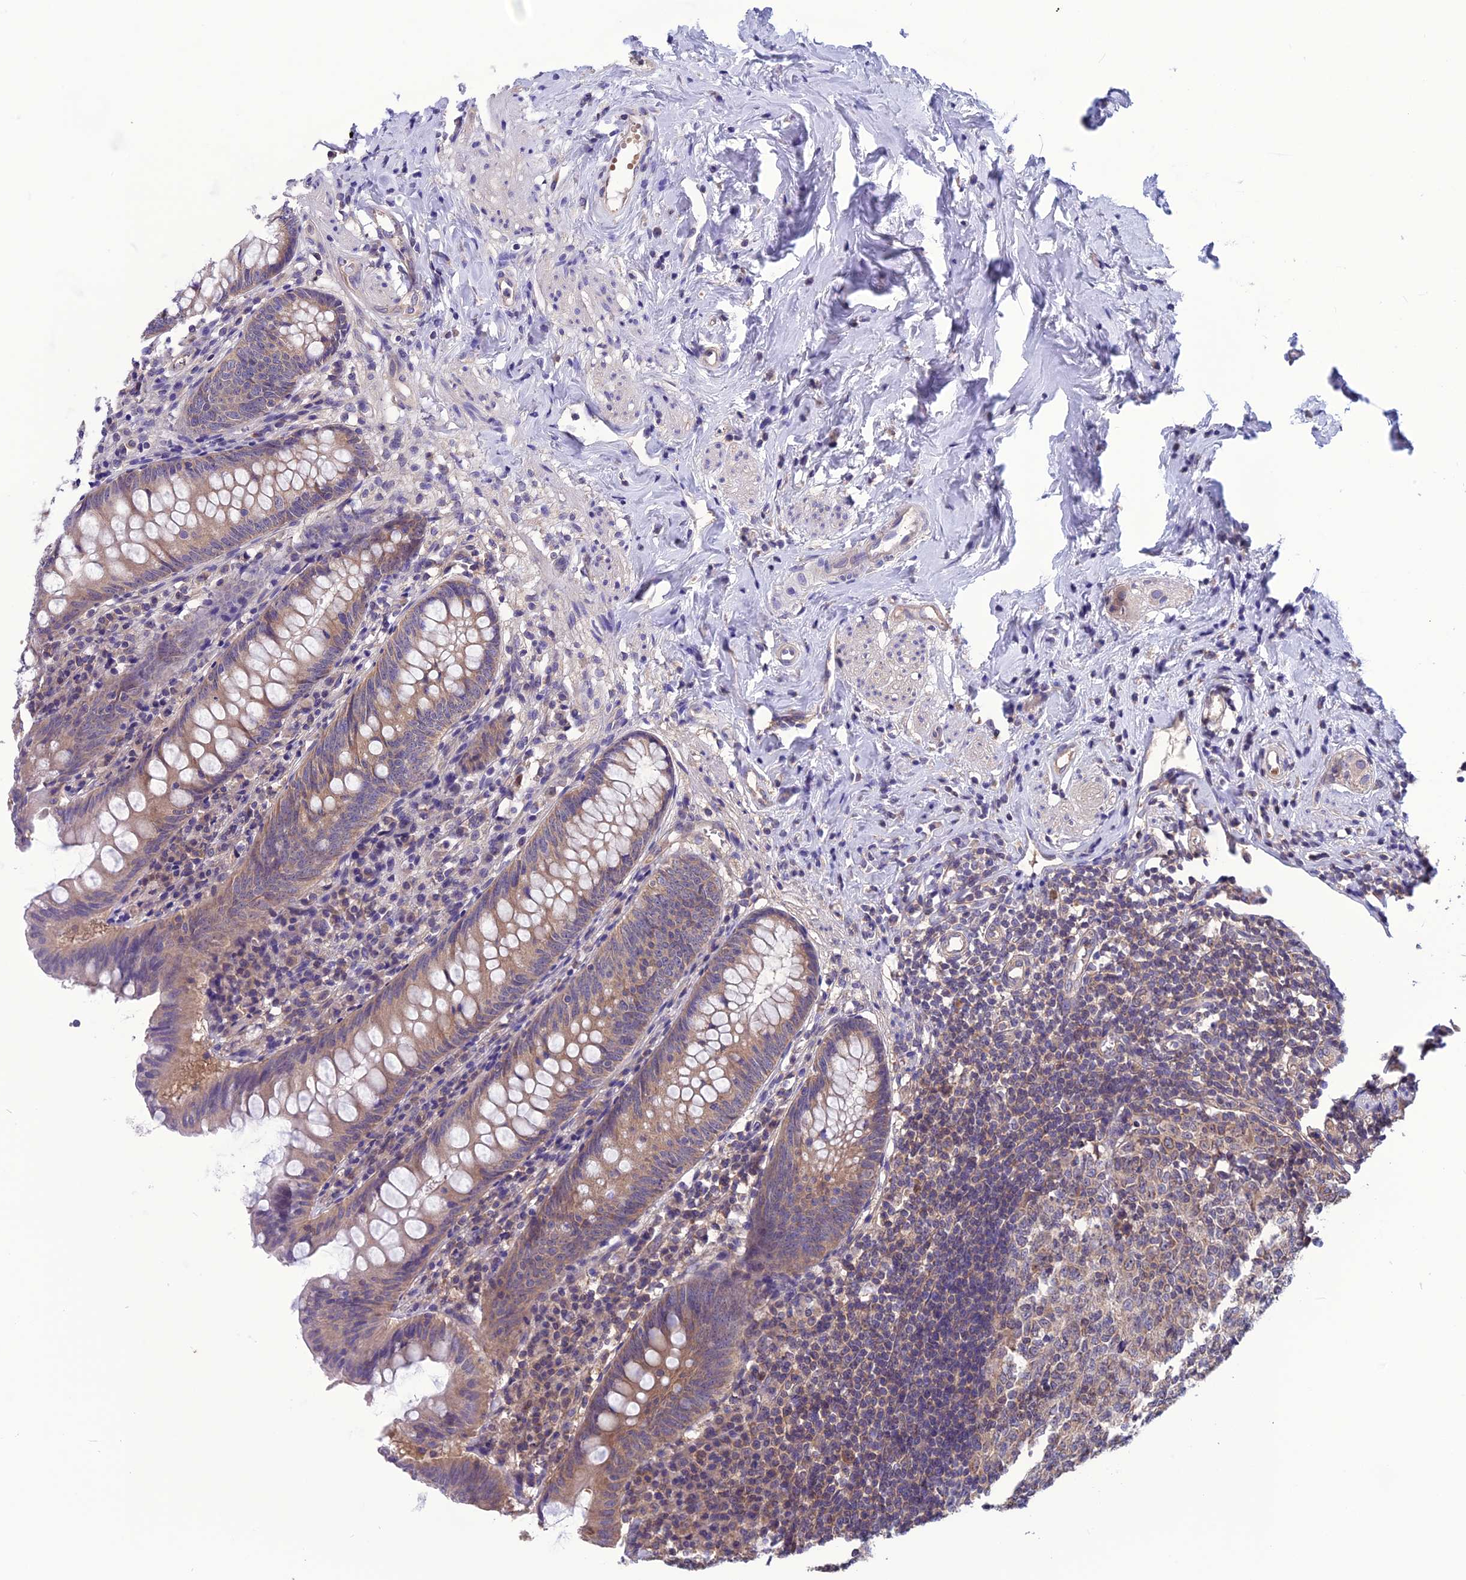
{"staining": {"intensity": "moderate", "quantity": "25%-75%", "location": "cytoplasmic/membranous"}, "tissue": "appendix", "cell_type": "Glandular cells", "image_type": "normal", "snomed": [{"axis": "morphology", "description": "Normal tissue, NOS"}, {"axis": "topography", "description": "Appendix"}], "caption": "Appendix stained for a protein reveals moderate cytoplasmic/membranous positivity in glandular cells. The protein of interest is stained brown, and the nuclei are stained in blue (DAB IHC with brightfield microscopy, high magnification).", "gene": "PSMF1", "patient": {"sex": "female", "age": 54}}